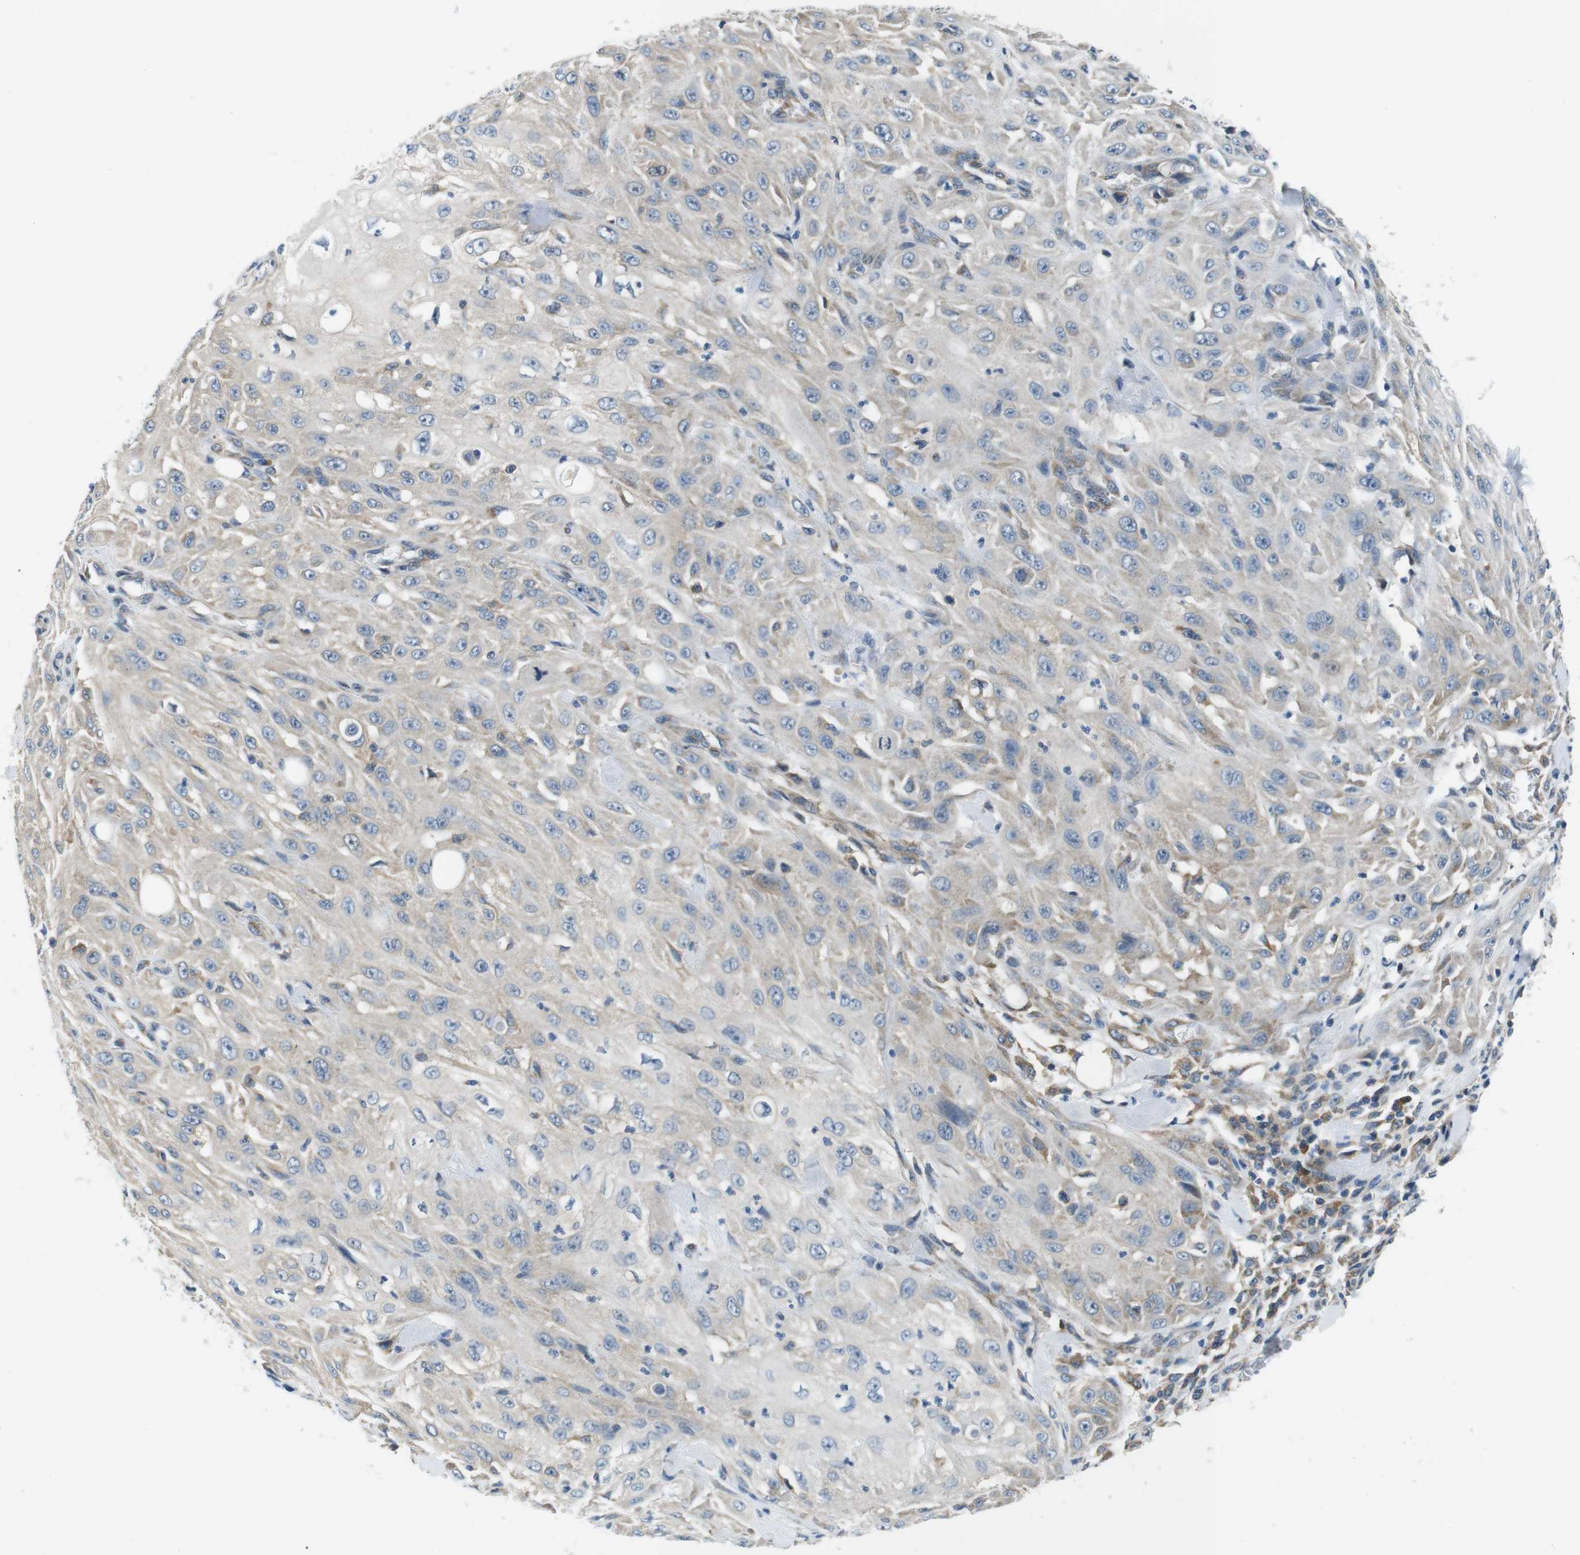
{"staining": {"intensity": "weak", "quantity": "<25%", "location": "cytoplasmic/membranous"}, "tissue": "skin cancer", "cell_type": "Tumor cells", "image_type": "cancer", "snomed": [{"axis": "morphology", "description": "Squamous cell carcinoma, NOS"}, {"axis": "morphology", "description": "Squamous cell carcinoma, metastatic, NOS"}, {"axis": "topography", "description": "Skin"}, {"axis": "topography", "description": "Lymph node"}], "caption": "Immunohistochemistry (IHC) histopathology image of skin cancer (squamous cell carcinoma) stained for a protein (brown), which demonstrates no positivity in tumor cells.", "gene": "EIF2B5", "patient": {"sex": "male", "age": 75}}